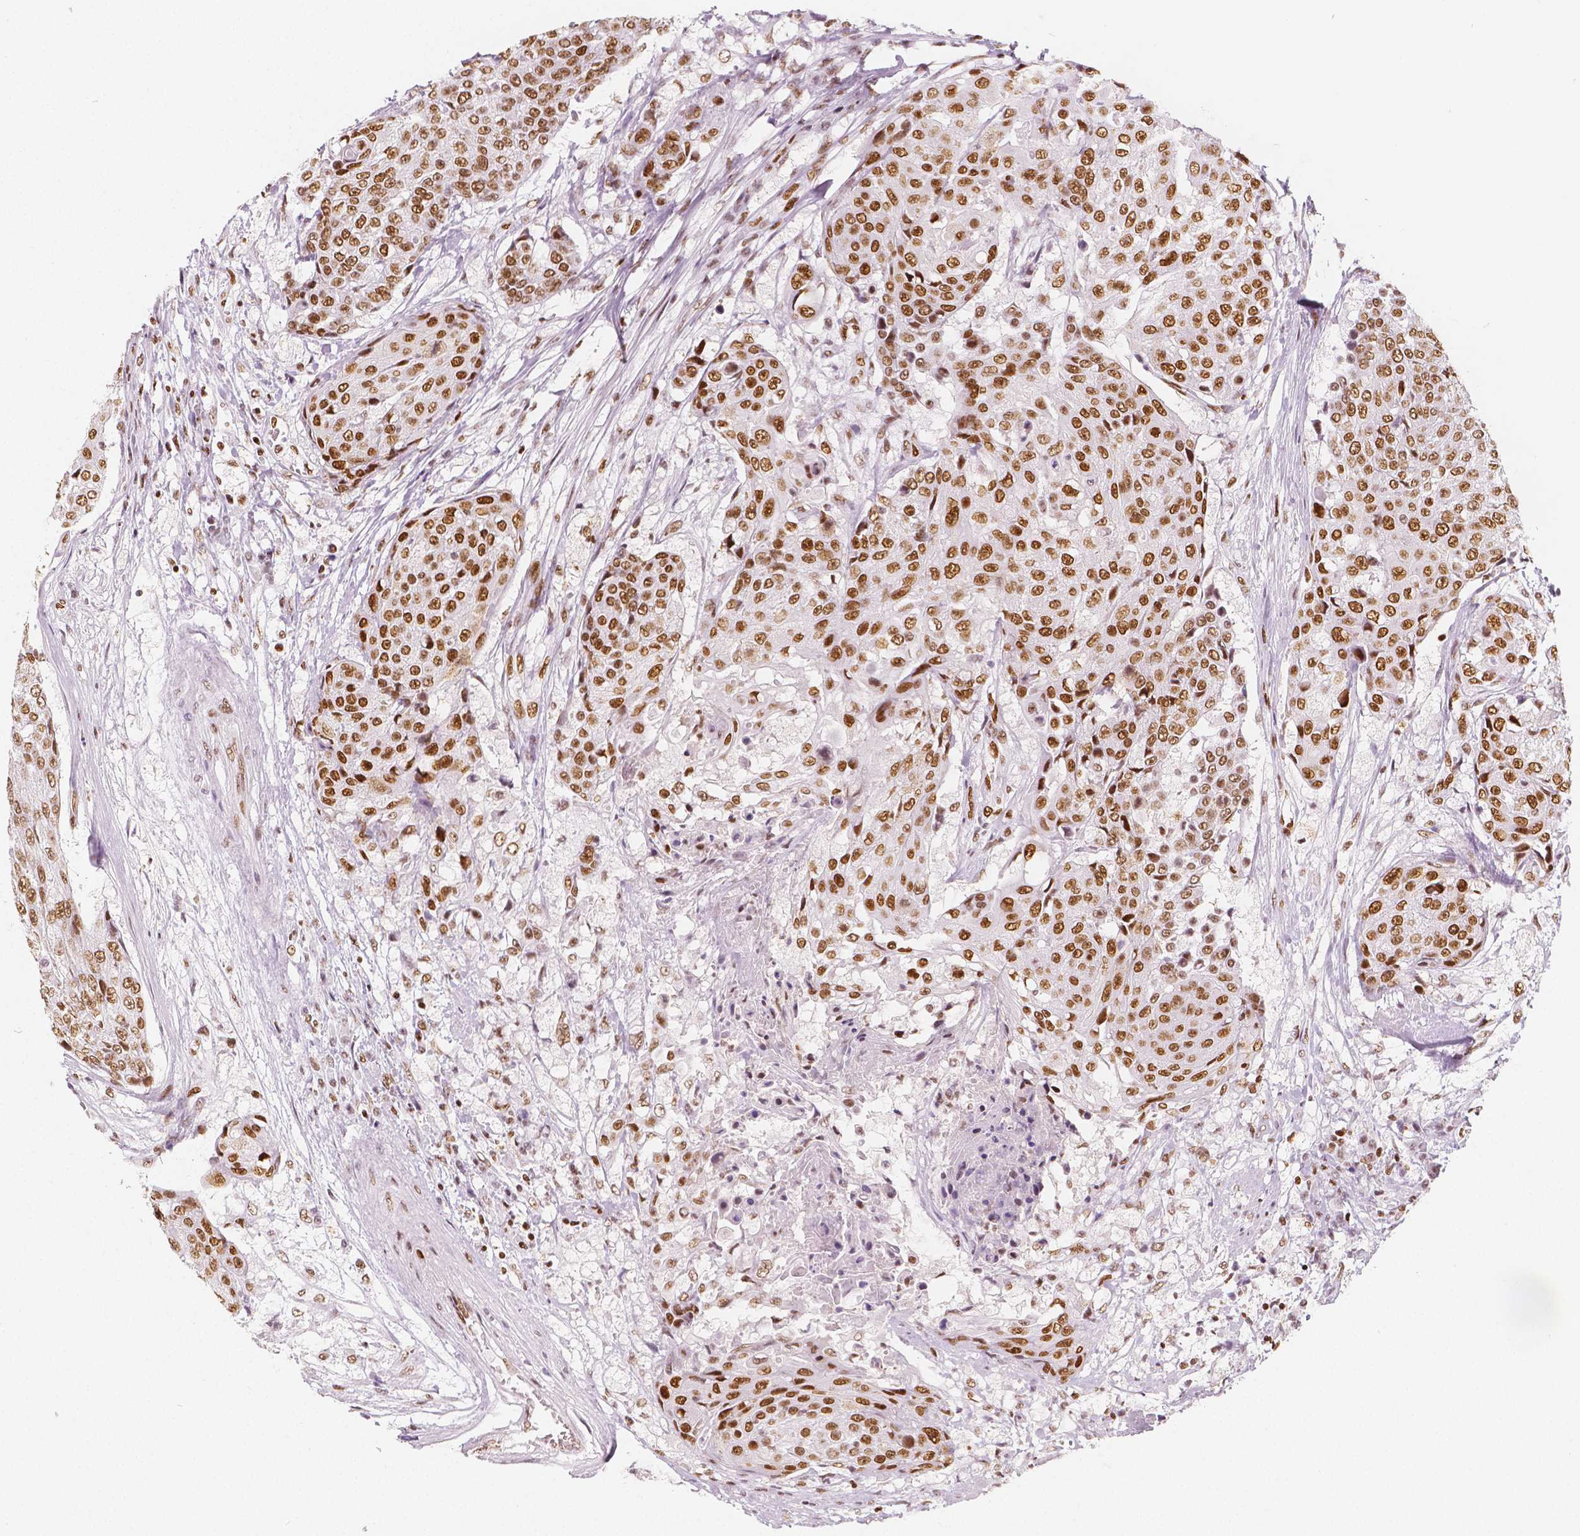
{"staining": {"intensity": "moderate", "quantity": ">75%", "location": "nuclear"}, "tissue": "urothelial cancer", "cell_type": "Tumor cells", "image_type": "cancer", "snomed": [{"axis": "morphology", "description": "Urothelial carcinoma, High grade"}, {"axis": "topography", "description": "Urinary bladder"}], "caption": "Human urothelial carcinoma (high-grade) stained with a brown dye reveals moderate nuclear positive positivity in approximately >75% of tumor cells.", "gene": "HDAC1", "patient": {"sex": "female", "age": 63}}